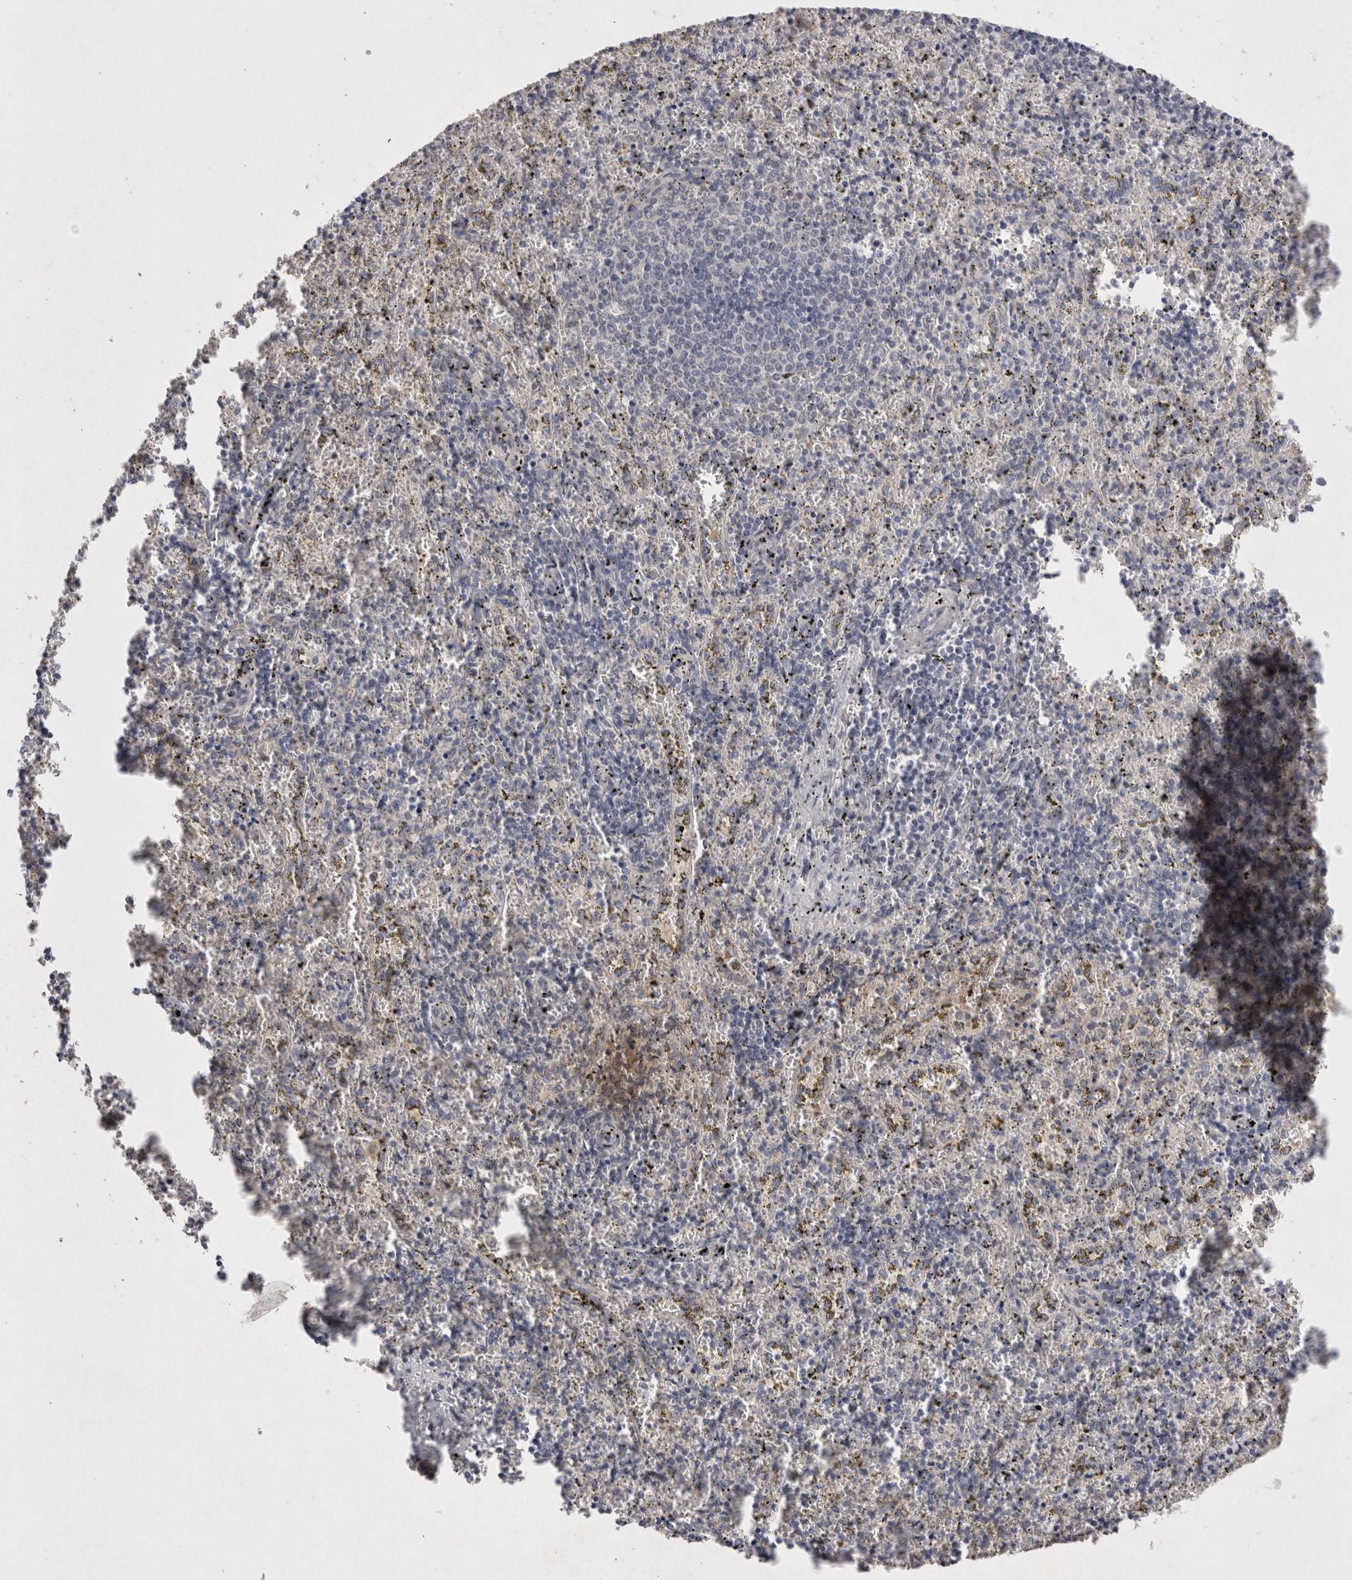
{"staining": {"intensity": "negative", "quantity": "none", "location": "none"}, "tissue": "spleen", "cell_type": "Cells in red pulp", "image_type": "normal", "snomed": [{"axis": "morphology", "description": "Normal tissue, NOS"}, {"axis": "topography", "description": "Spleen"}], "caption": "Histopathology image shows no significant protein staining in cells in red pulp of unremarkable spleen. Brightfield microscopy of immunohistochemistry stained with DAB (3,3'-diaminobenzidine) (brown) and hematoxylin (blue), captured at high magnification.", "gene": "RASSF3", "patient": {"sex": "male", "age": 11}}